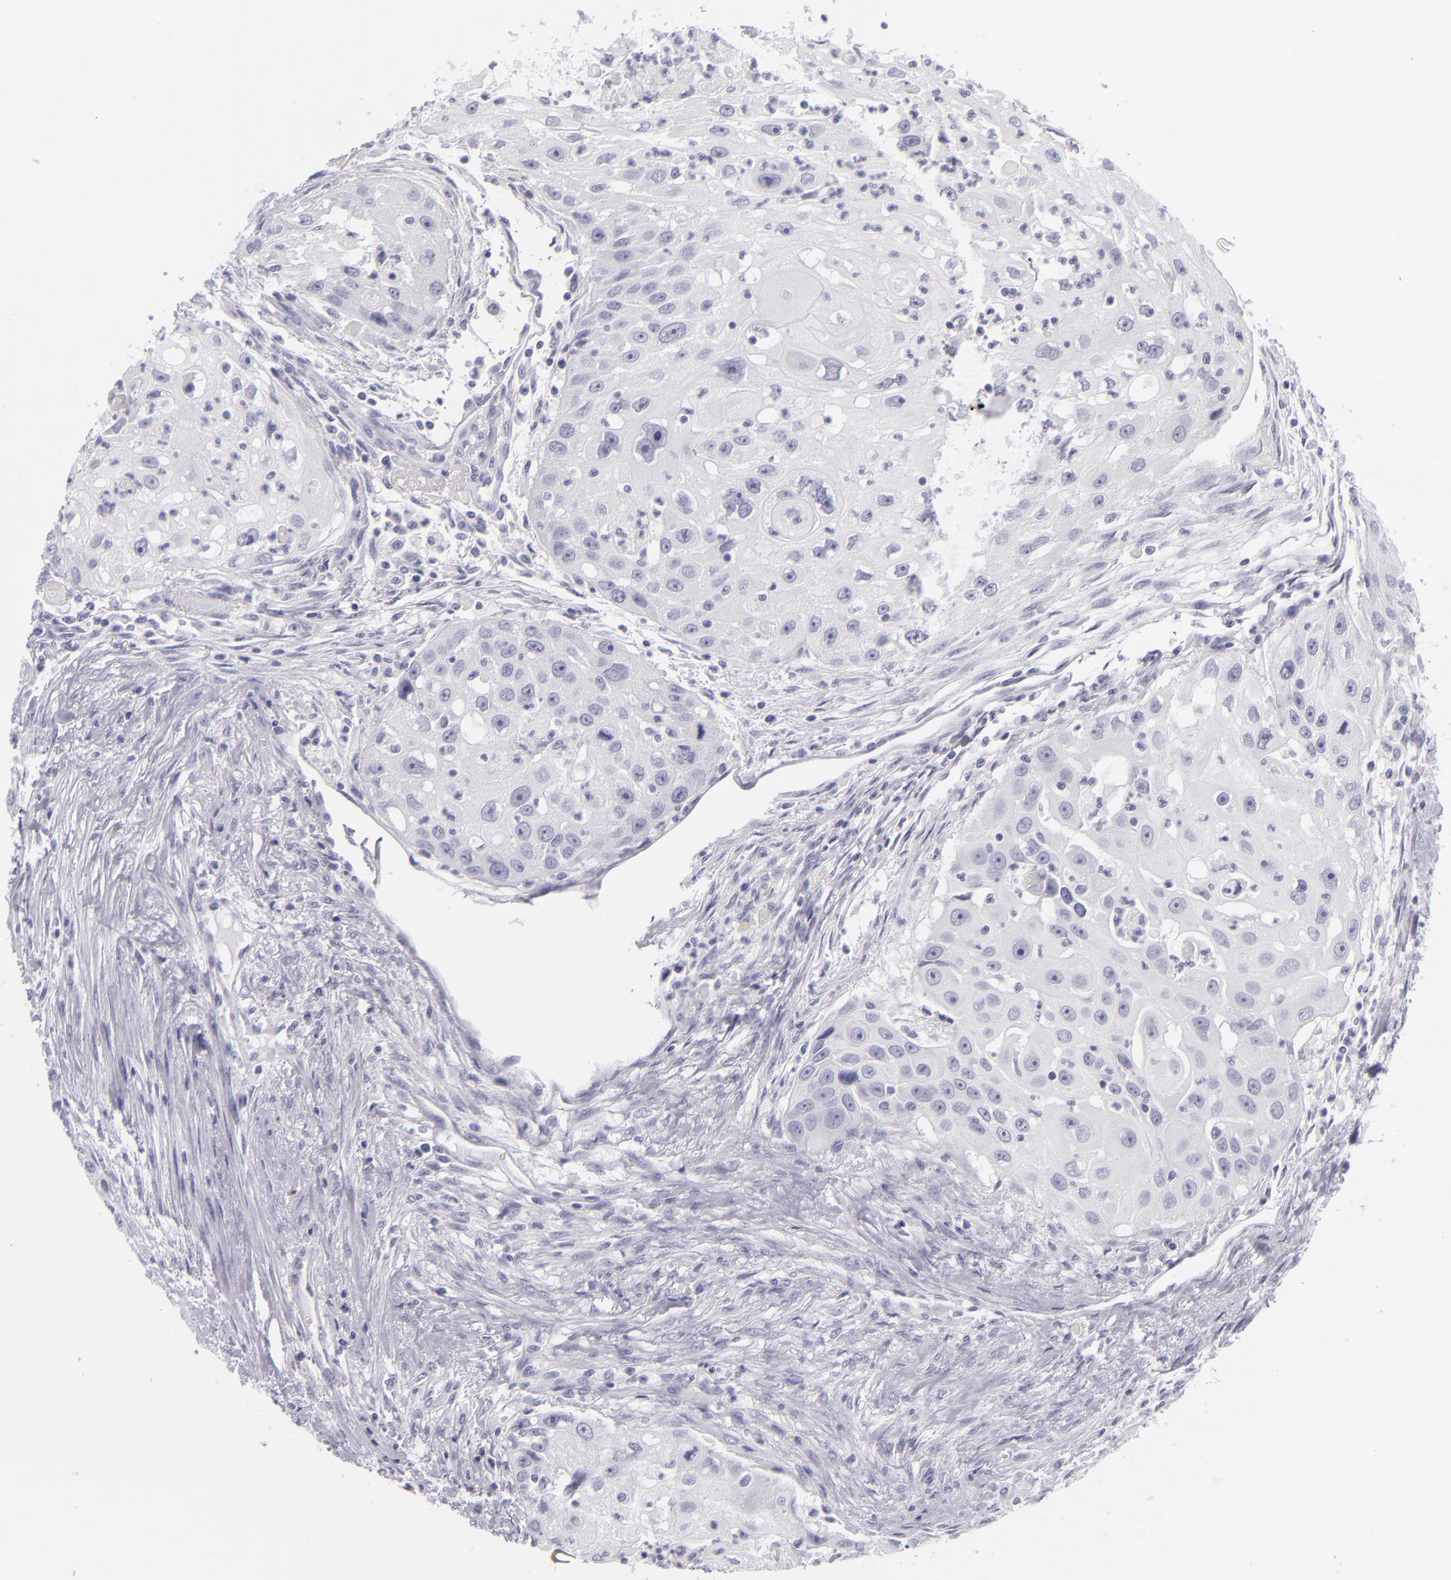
{"staining": {"intensity": "negative", "quantity": "none", "location": "none"}, "tissue": "head and neck cancer", "cell_type": "Tumor cells", "image_type": "cancer", "snomed": [{"axis": "morphology", "description": "Squamous cell carcinoma, NOS"}, {"axis": "topography", "description": "Head-Neck"}], "caption": "IHC histopathology image of neoplastic tissue: human squamous cell carcinoma (head and neck) stained with DAB (3,3'-diaminobenzidine) shows no significant protein staining in tumor cells.", "gene": "VIL1", "patient": {"sex": "male", "age": 64}}